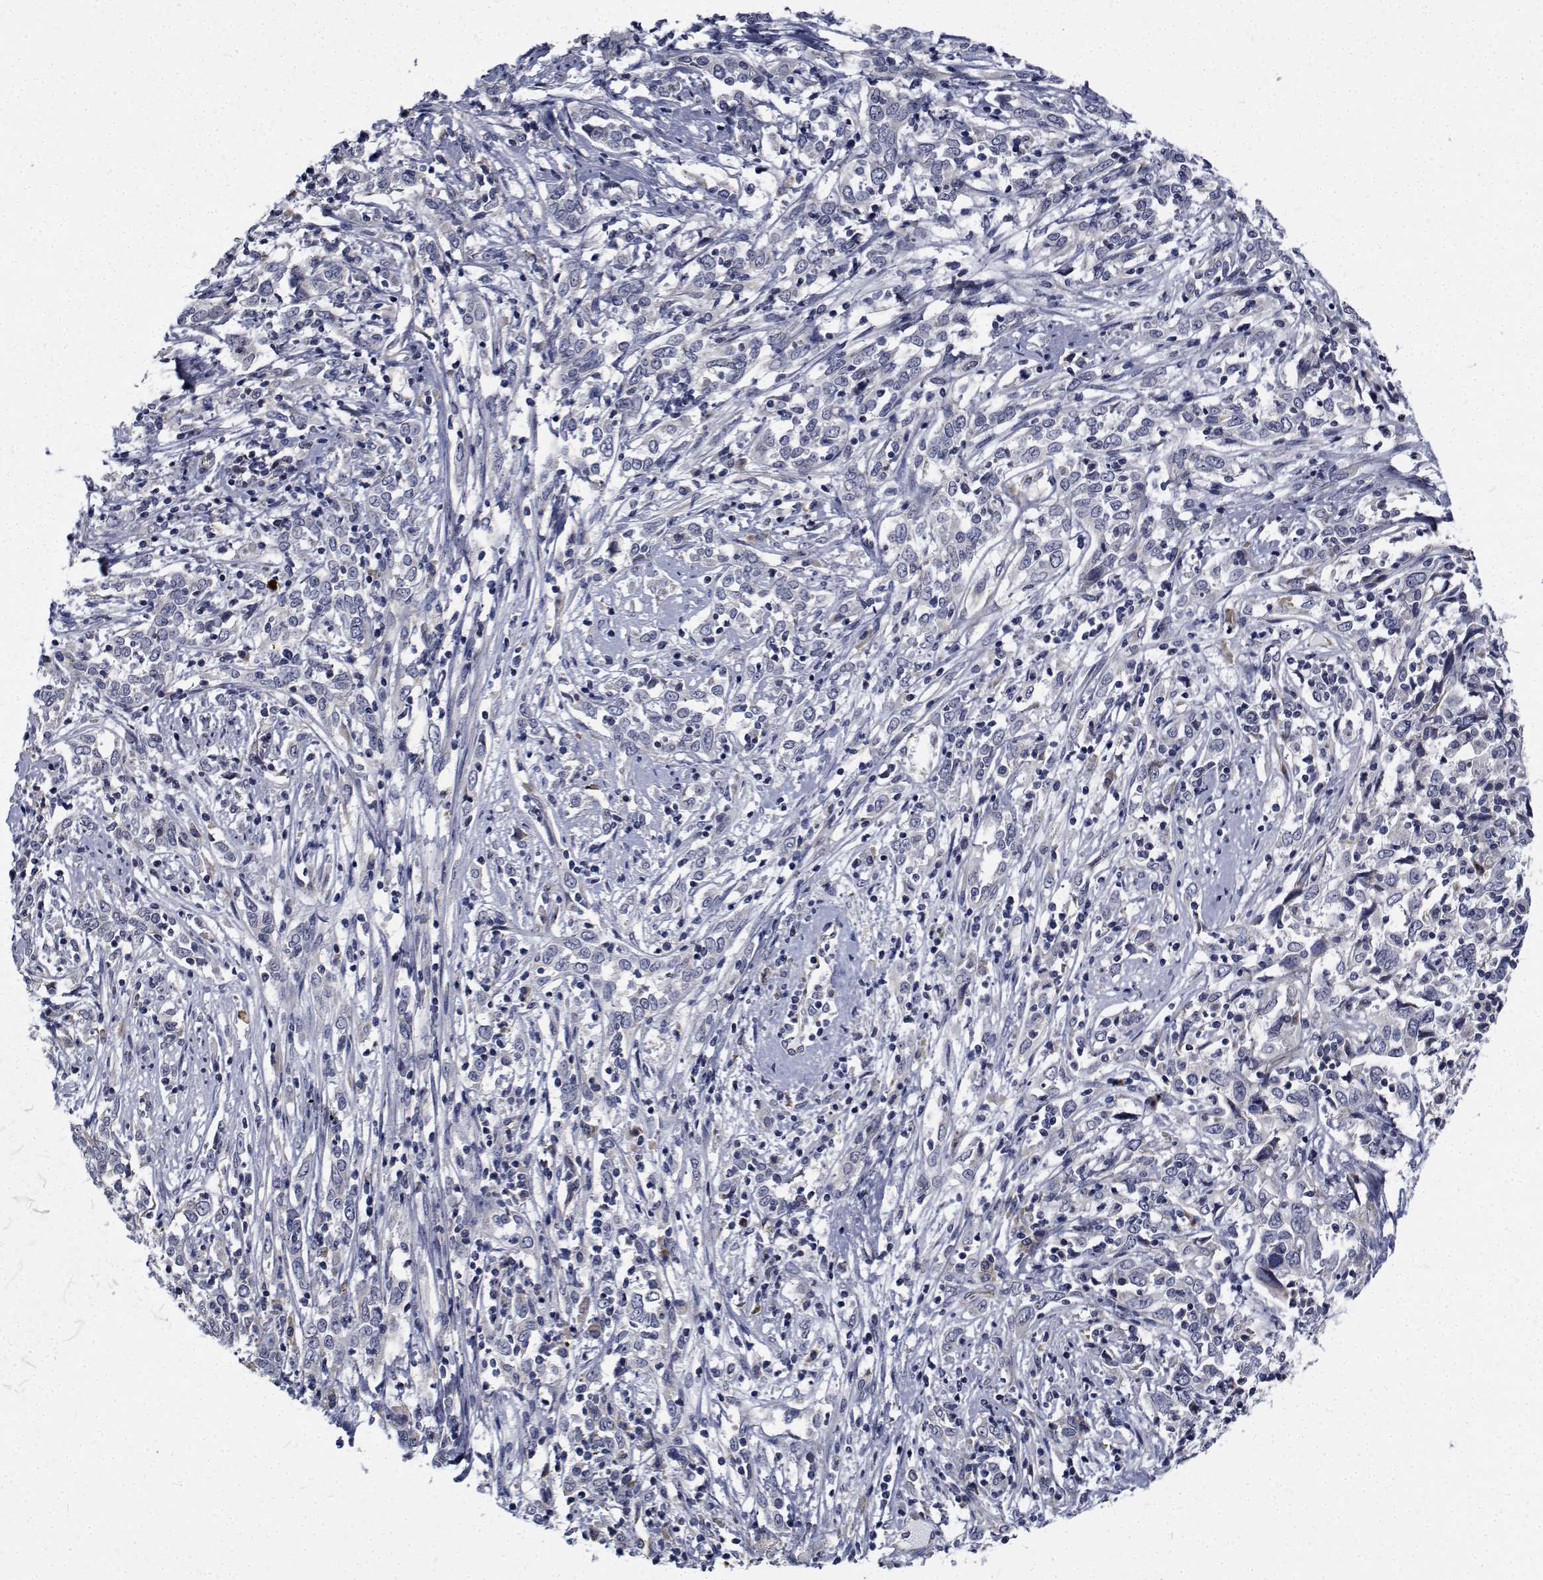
{"staining": {"intensity": "negative", "quantity": "none", "location": "none"}, "tissue": "cervical cancer", "cell_type": "Tumor cells", "image_type": "cancer", "snomed": [{"axis": "morphology", "description": "Adenocarcinoma, NOS"}, {"axis": "topography", "description": "Cervix"}], "caption": "Tumor cells show no significant staining in cervical cancer.", "gene": "TTBK1", "patient": {"sex": "female", "age": 40}}